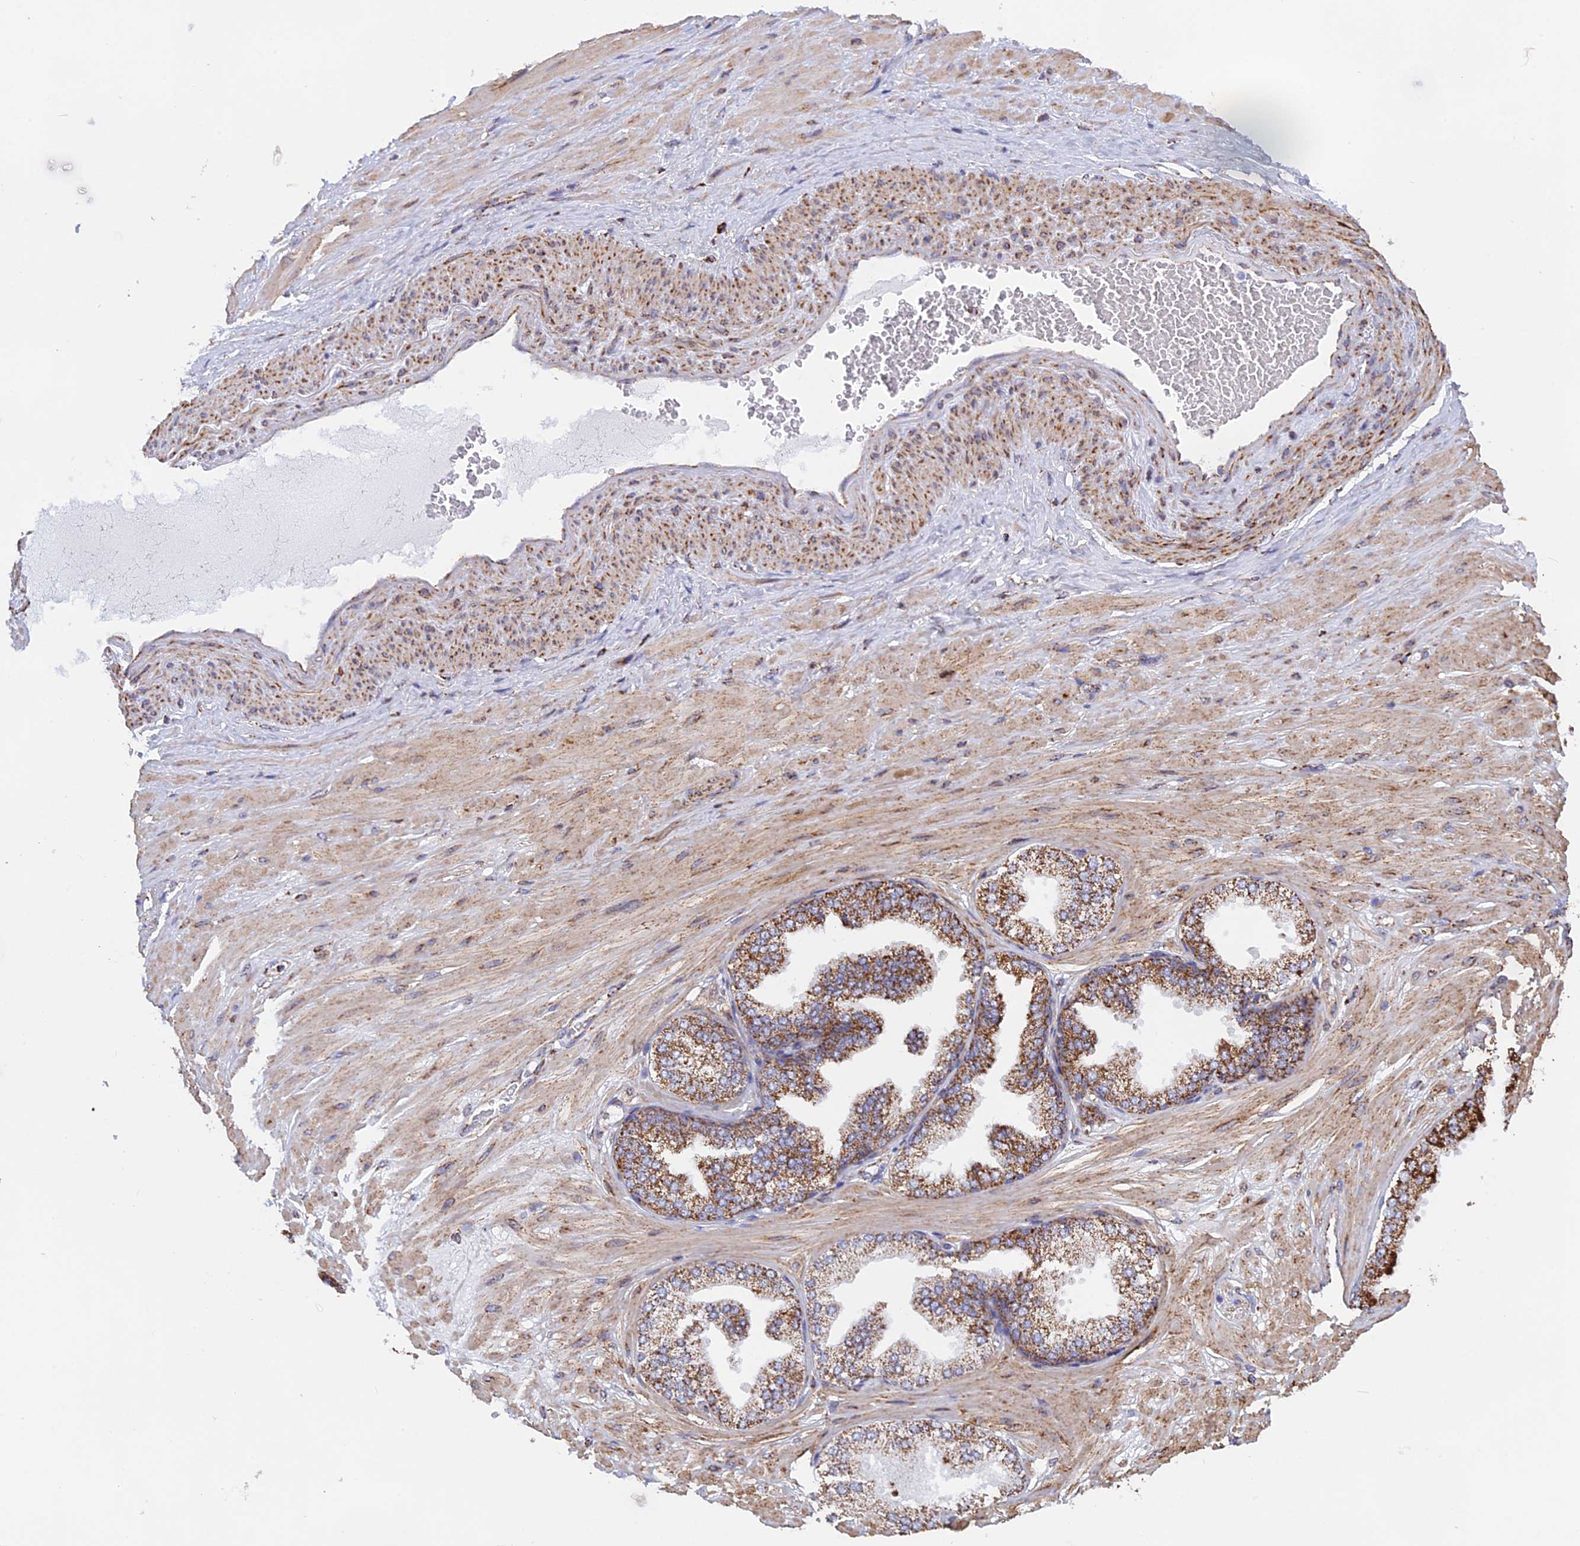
{"staining": {"intensity": "weak", "quantity": "25%-75%", "location": "cytoplasmic/membranous"}, "tissue": "adipose tissue", "cell_type": "Adipocytes", "image_type": "normal", "snomed": [{"axis": "morphology", "description": "Normal tissue, NOS"}, {"axis": "morphology", "description": "Adenocarcinoma, Low grade"}, {"axis": "topography", "description": "Prostate"}, {"axis": "topography", "description": "Peripheral nerve tissue"}], "caption": "Weak cytoplasmic/membranous staining is appreciated in about 25%-75% of adipocytes in unremarkable adipose tissue.", "gene": "CDC16", "patient": {"sex": "male", "age": 63}}